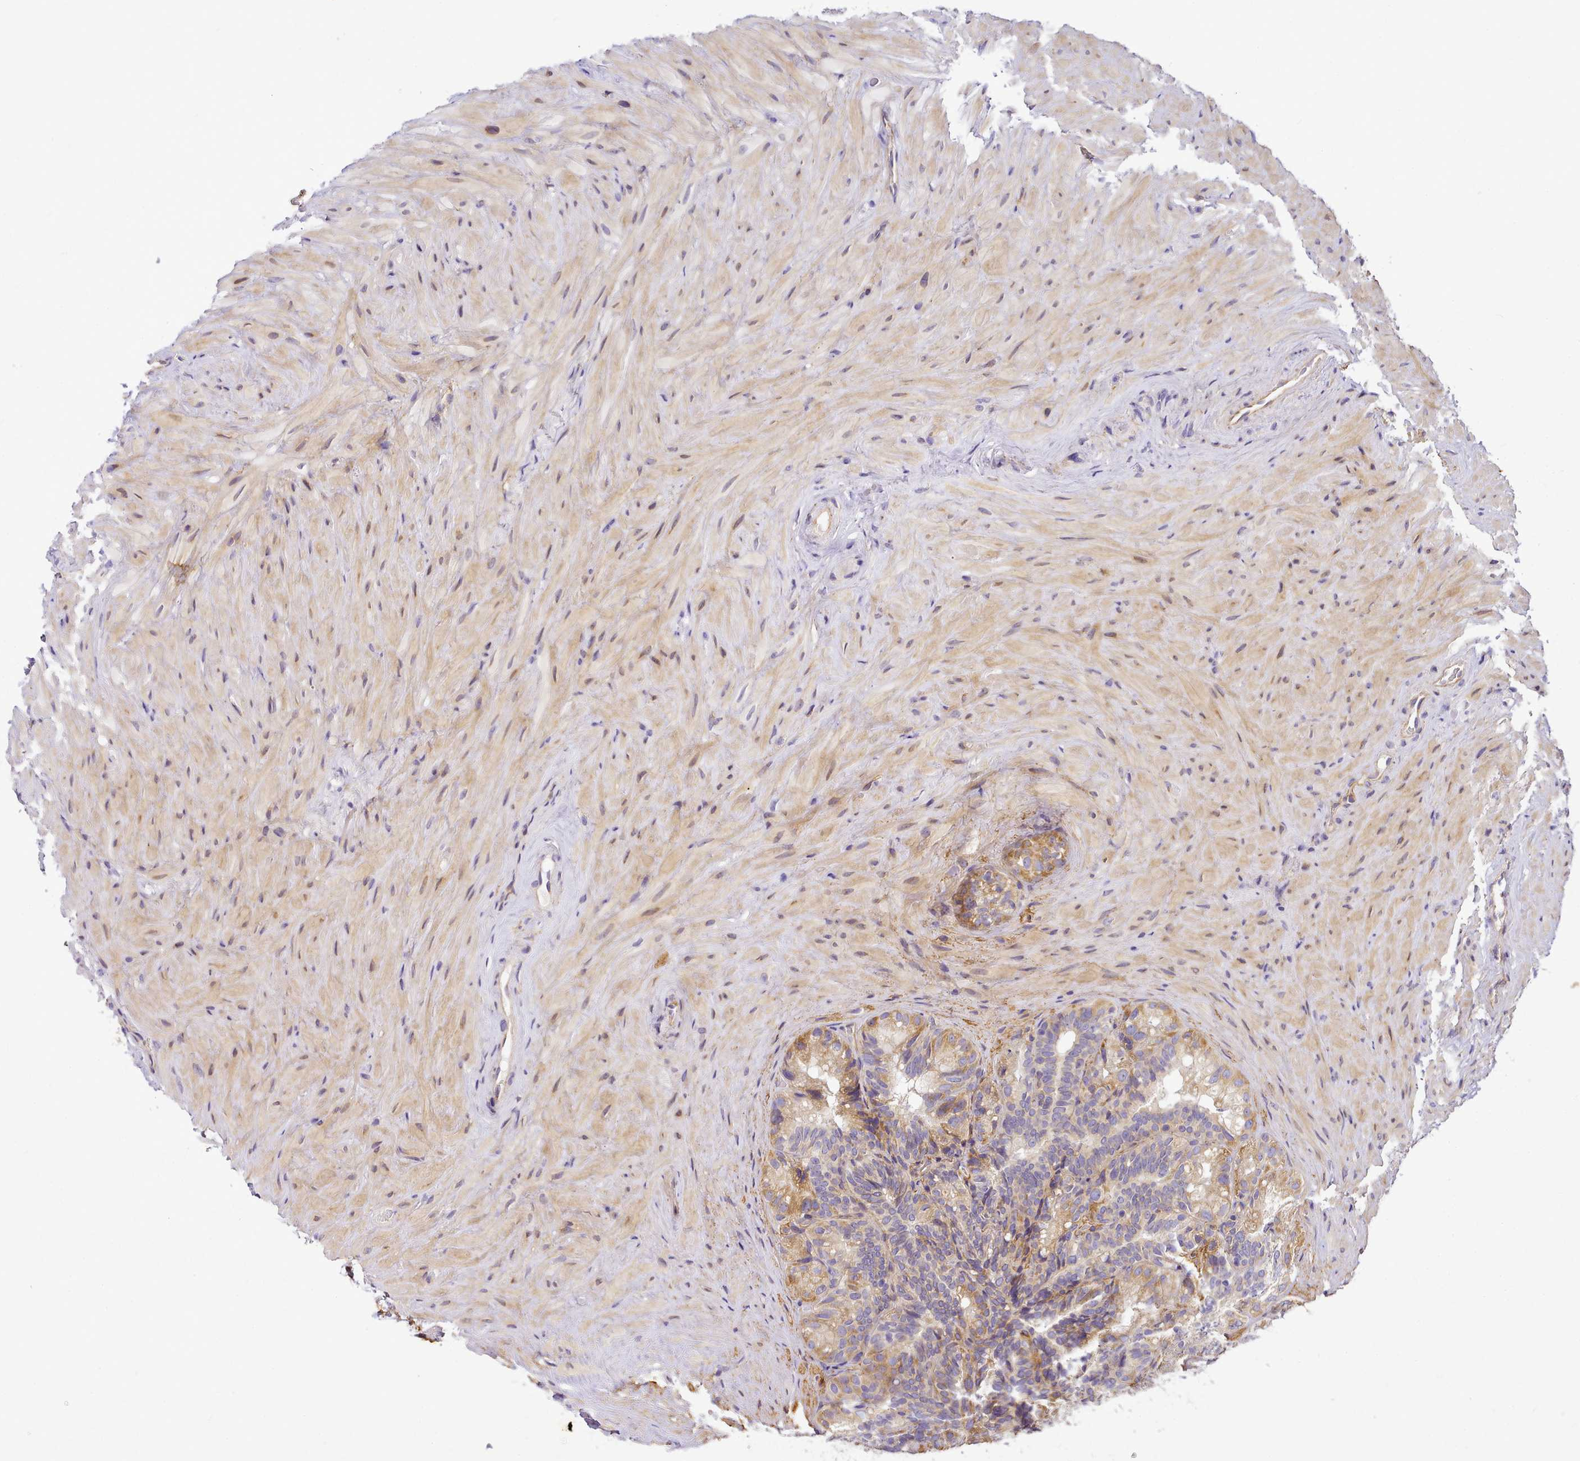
{"staining": {"intensity": "moderate", "quantity": "<25%", "location": "cytoplasmic/membranous"}, "tissue": "seminal vesicle", "cell_type": "Glandular cells", "image_type": "normal", "snomed": [{"axis": "morphology", "description": "Normal tissue, NOS"}, {"axis": "topography", "description": "Seminal veicle"}], "caption": "Immunohistochemical staining of unremarkable human seminal vesicle displays low levels of moderate cytoplasmic/membranous expression in about <25% of glandular cells.", "gene": "NBPF10", "patient": {"sex": "male", "age": 60}}